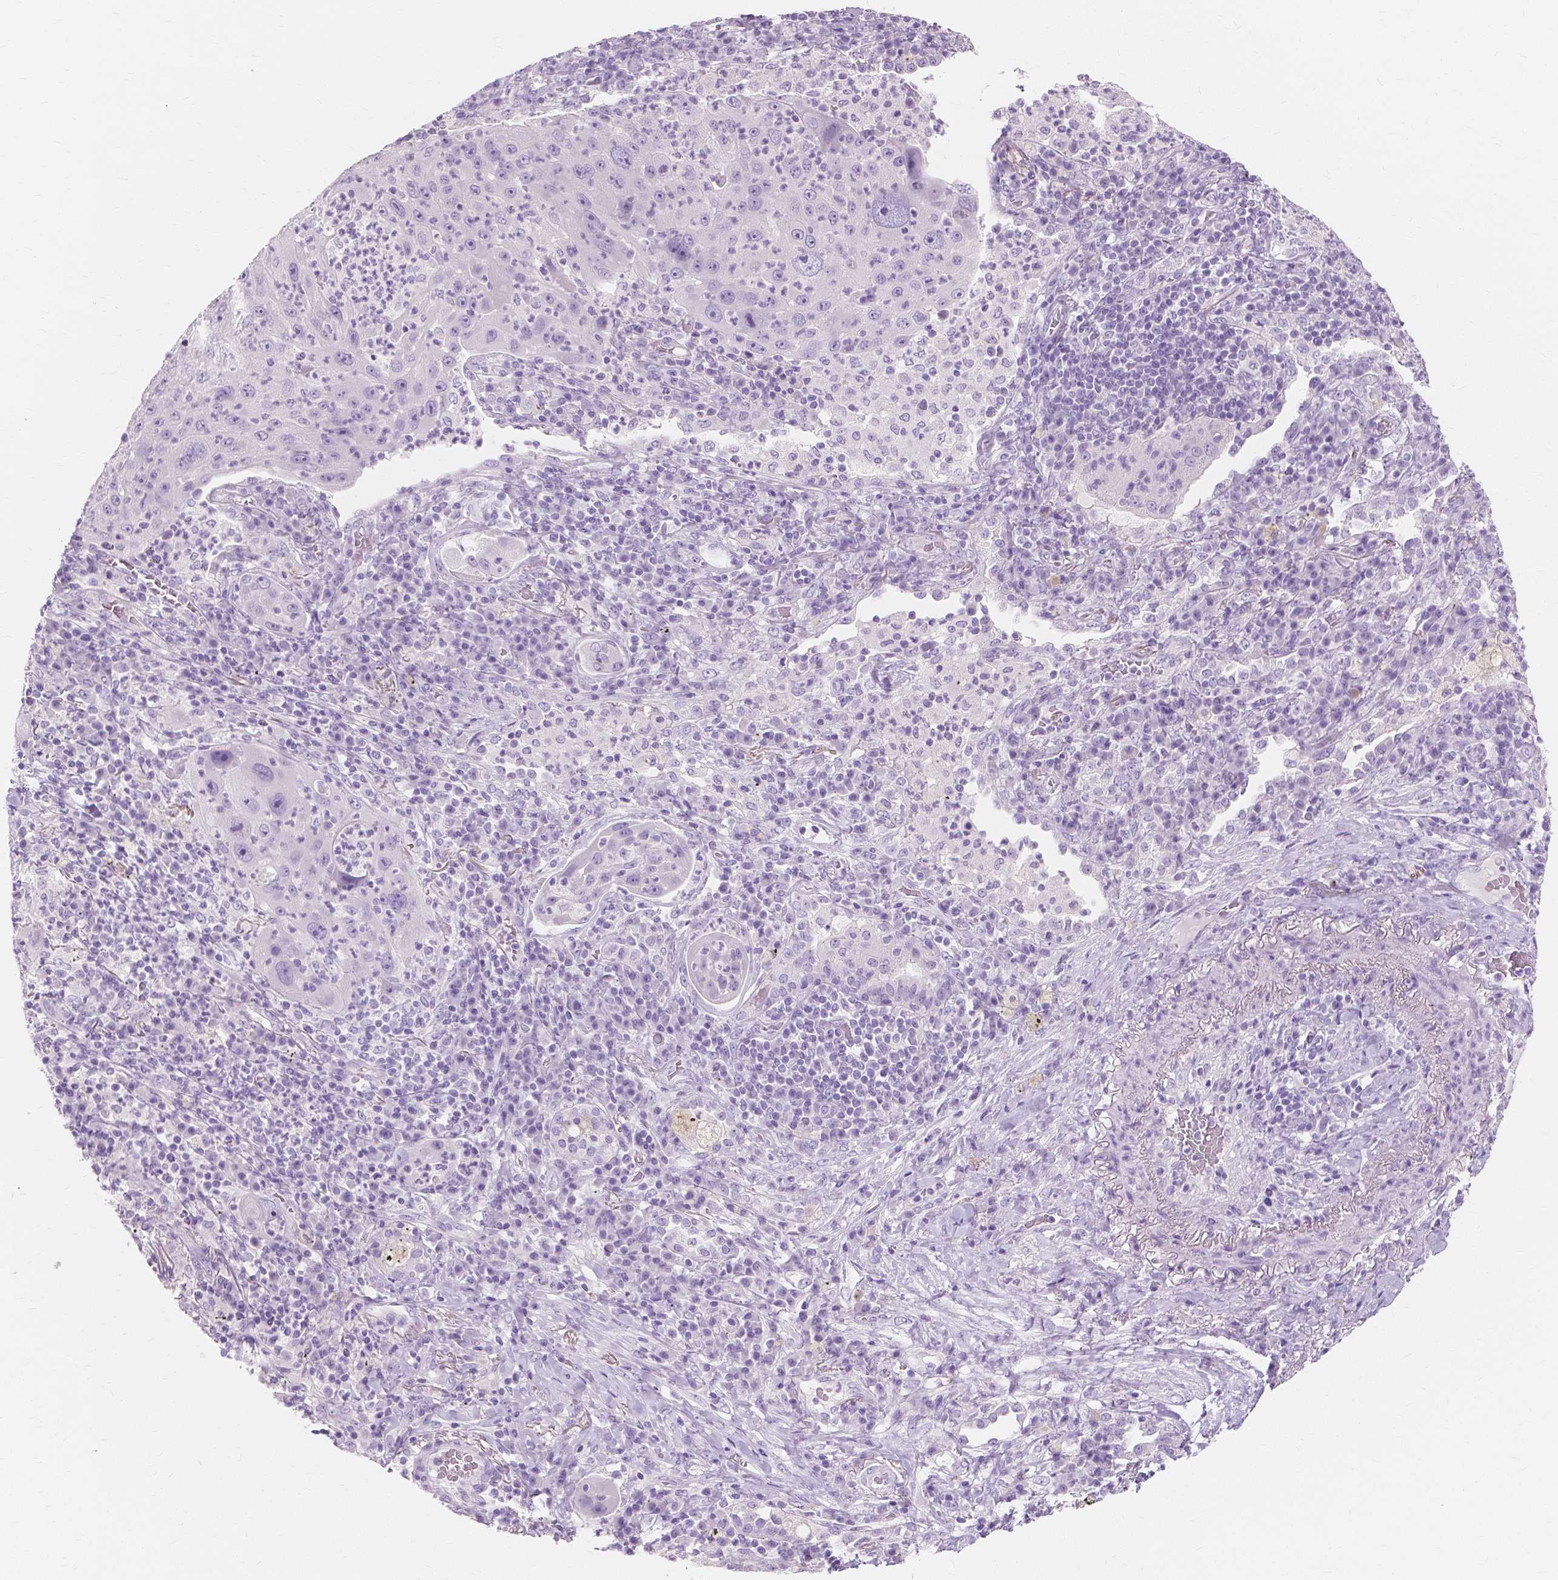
{"staining": {"intensity": "negative", "quantity": "none", "location": "none"}, "tissue": "lung cancer", "cell_type": "Tumor cells", "image_type": "cancer", "snomed": [{"axis": "morphology", "description": "Squamous cell carcinoma, NOS"}, {"axis": "topography", "description": "Lung"}], "caption": "Micrograph shows no significant protein staining in tumor cells of lung cancer (squamous cell carcinoma).", "gene": "MUC12", "patient": {"sex": "female", "age": 59}}